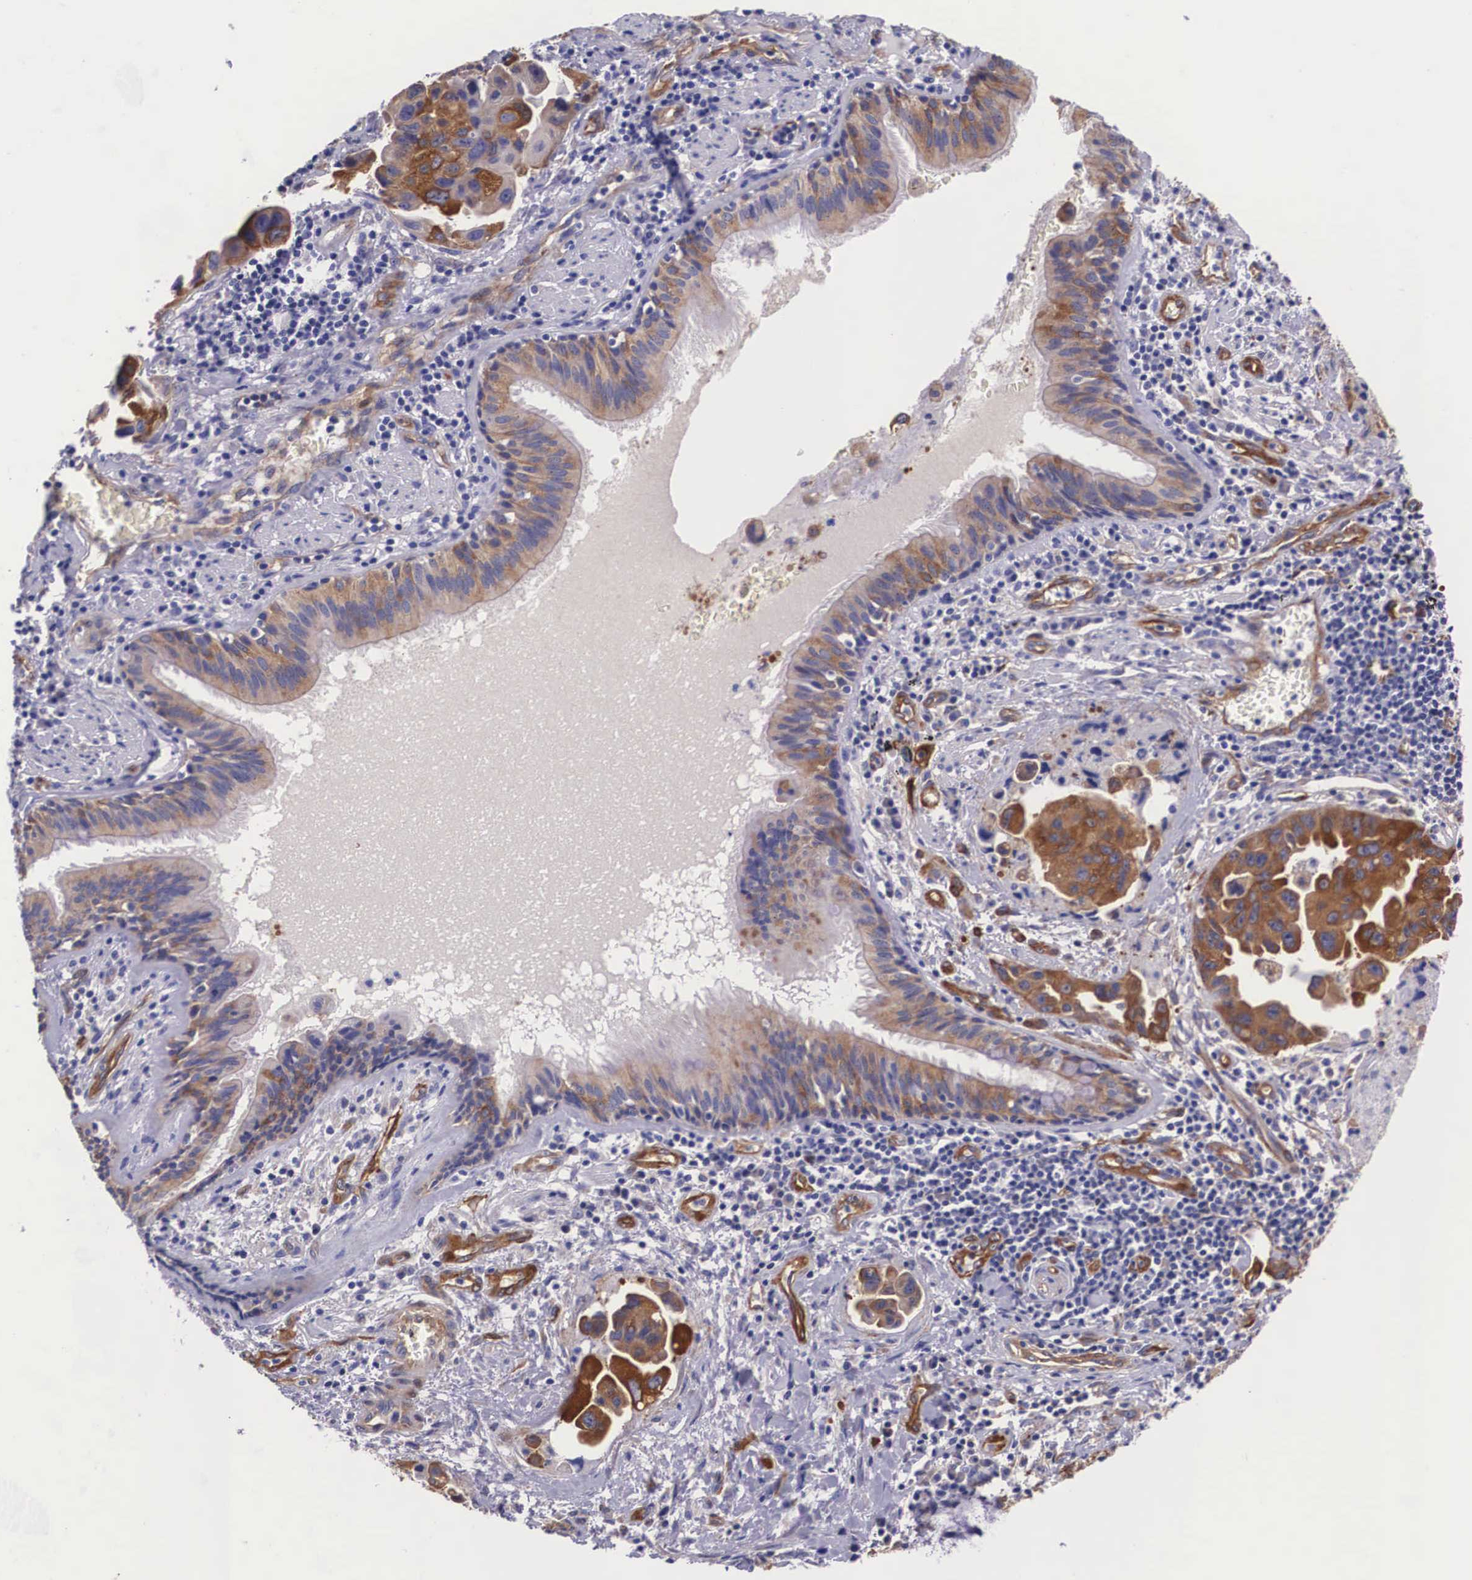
{"staining": {"intensity": "strong", "quantity": "25%-75%", "location": "cytoplasmic/membranous"}, "tissue": "lung cancer", "cell_type": "Tumor cells", "image_type": "cancer", "snomed": [{"axis": "morphology", "description": "Adenocarcinoma, NOS"}, {"axis": "topography", "description": "Lung"}], "caption": "A brown stain labels strong cytoplasmic/membranous positivity of a protein in human lung adenocarcinoma tumor cells. (DAB = brown stain, brightfield microscopy at high magnification).", "gene": "BCAR1", "patient": {"sex": "male", "age": 64}}